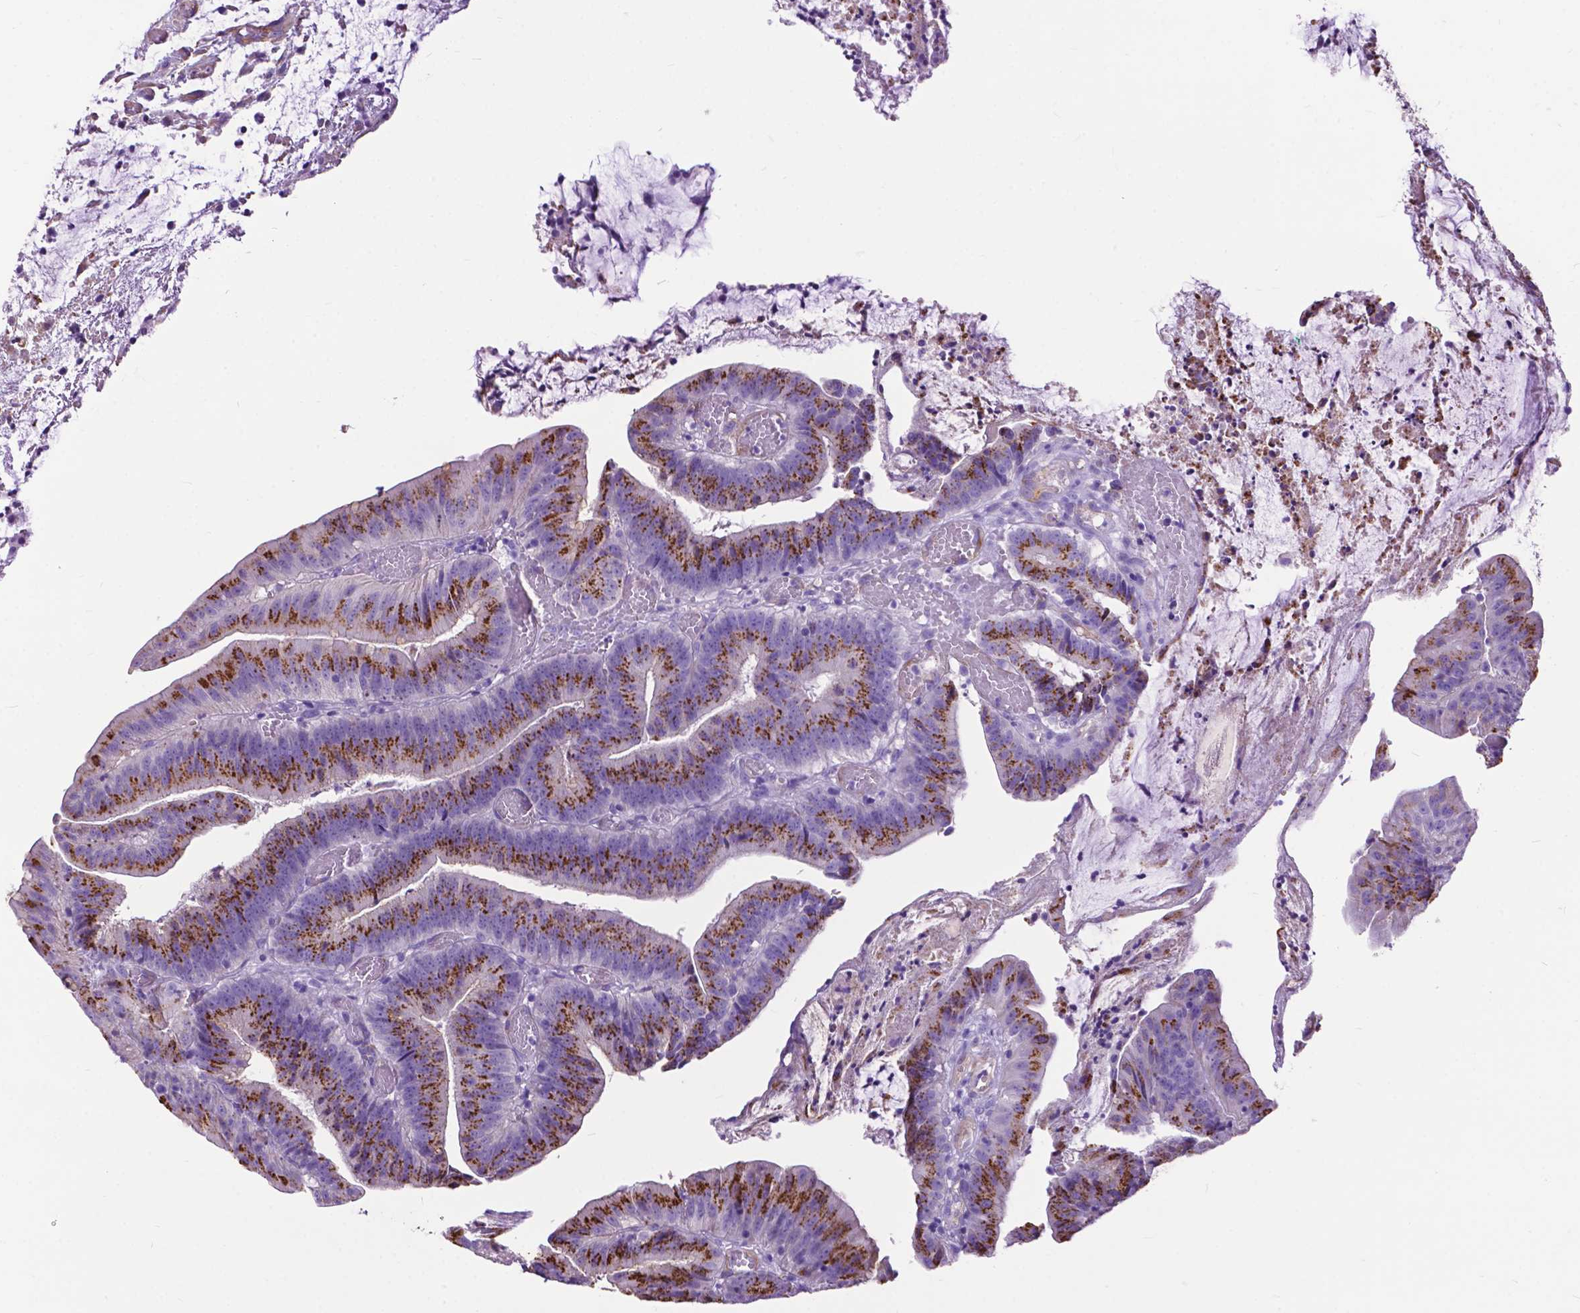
{"staining": {"intensity": "moderate", "quantity": ">75%", "location": "cytoplasmic/membranous"}, "tissue": "colorectal cancer", "cell_type": "Tumor cells", "image_type": "cancer", "snomed": [{"axis": "morphology", "description": "Adenocarcinoma, NOS"}, {"axis": "topography", "description": "Colon"}], "caption": "Tumor cells show medium levels of moderate cytoplasmic/membranous staining in approximately >75% of cells in human colorectal cancer.", "gene": "PCDHA12", "patient": {"sex": "female", "age": 78}}